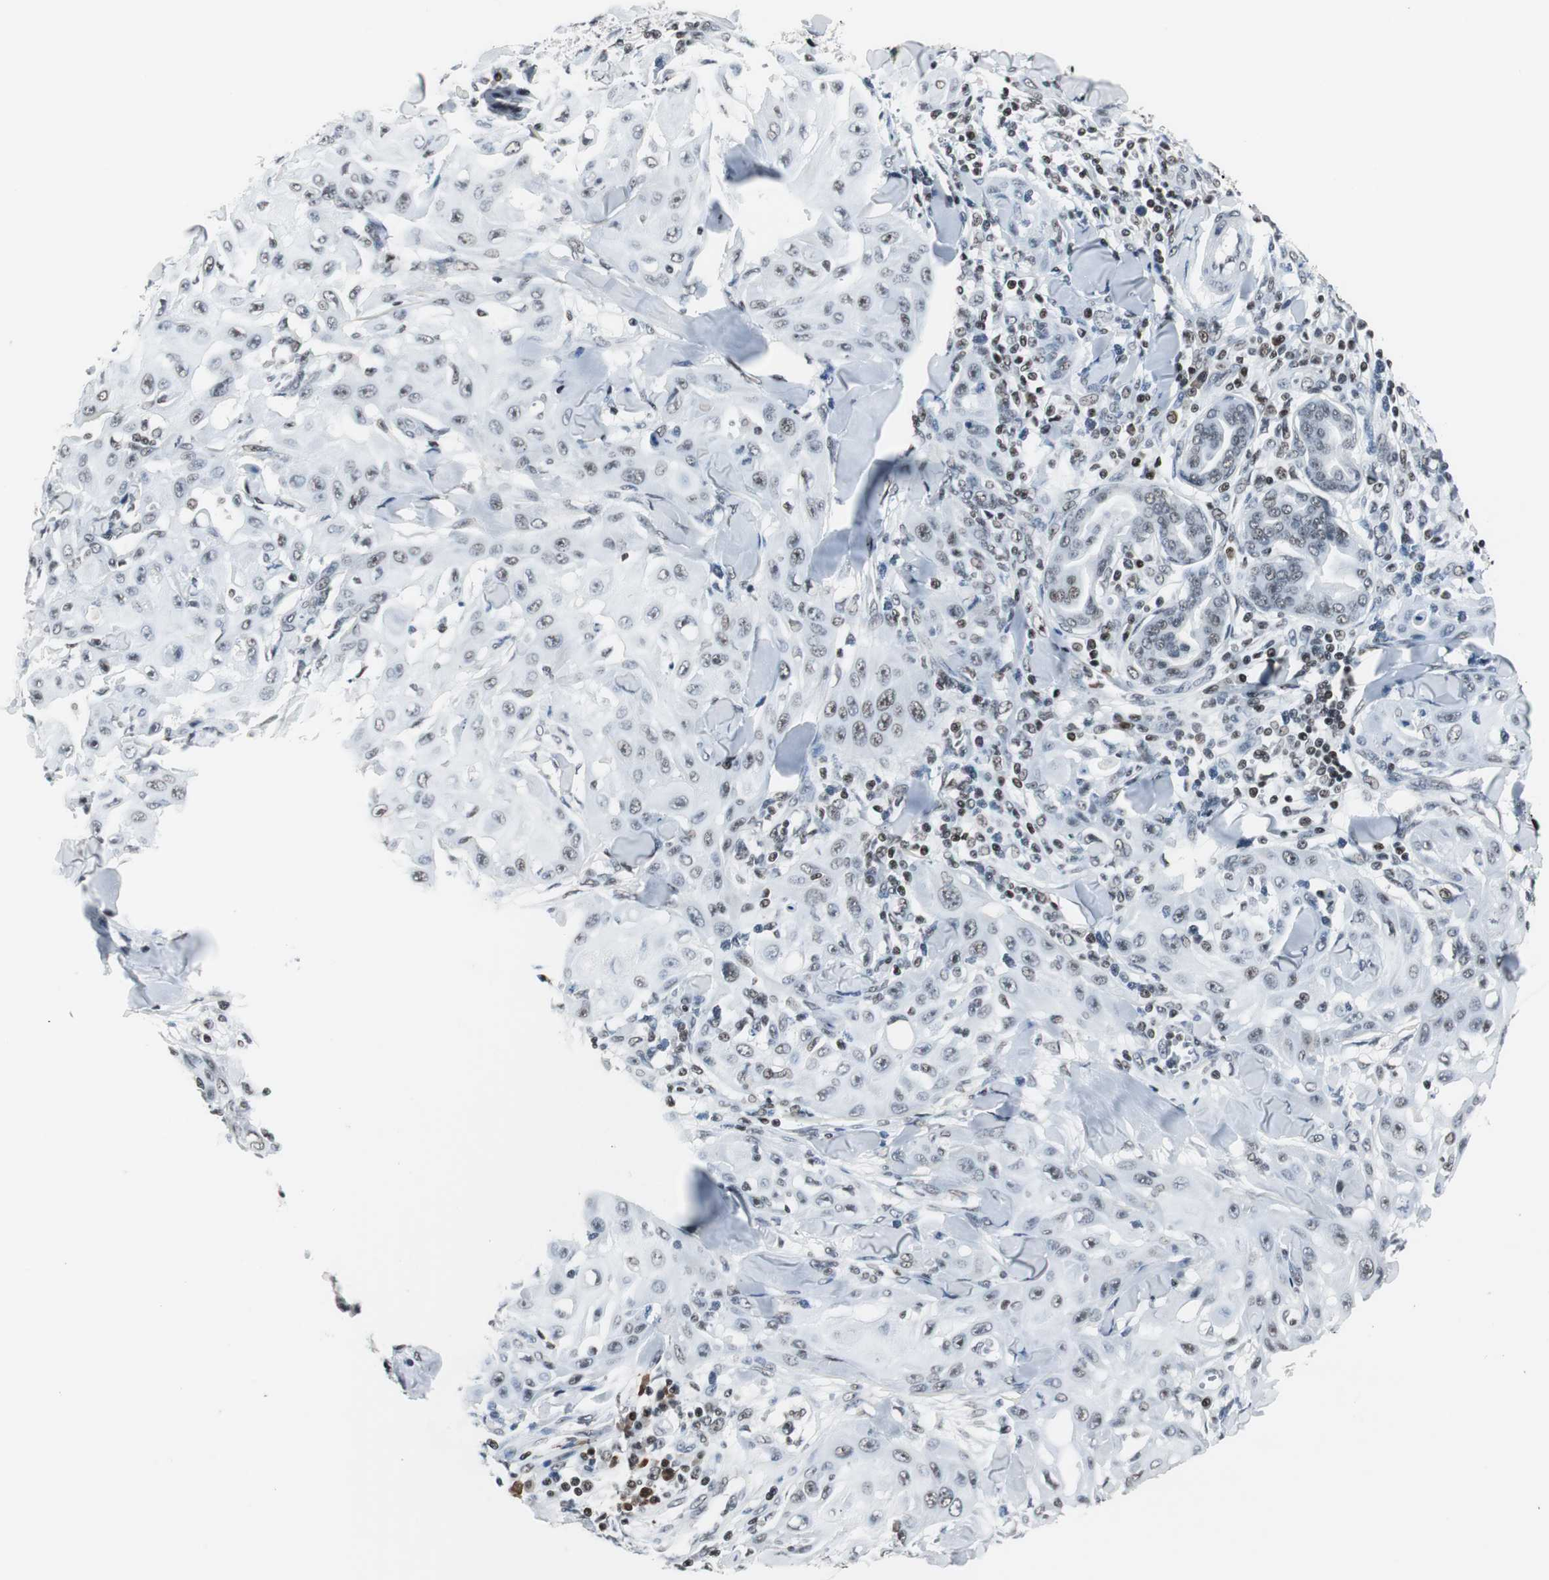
{"staining": {"intensity": "negative", "quantity": "none", "location": "none"}, "tissue": "skin cancer", "cell_type": "Tumor cells", "image_type": "cancer", "snomed": [{"axis": "morphology", "description": "Squamous cell carcinoma, NOS"}, {"axis": "topography", "description": "Skin"}], "caption": "The immunohistochemistry histopathology image has no significant positivity in tumor cells of skin squamous cell carcinoma tissue.", "gene": "RAD9A", "patient": {"sex": "male", "age": 24}}